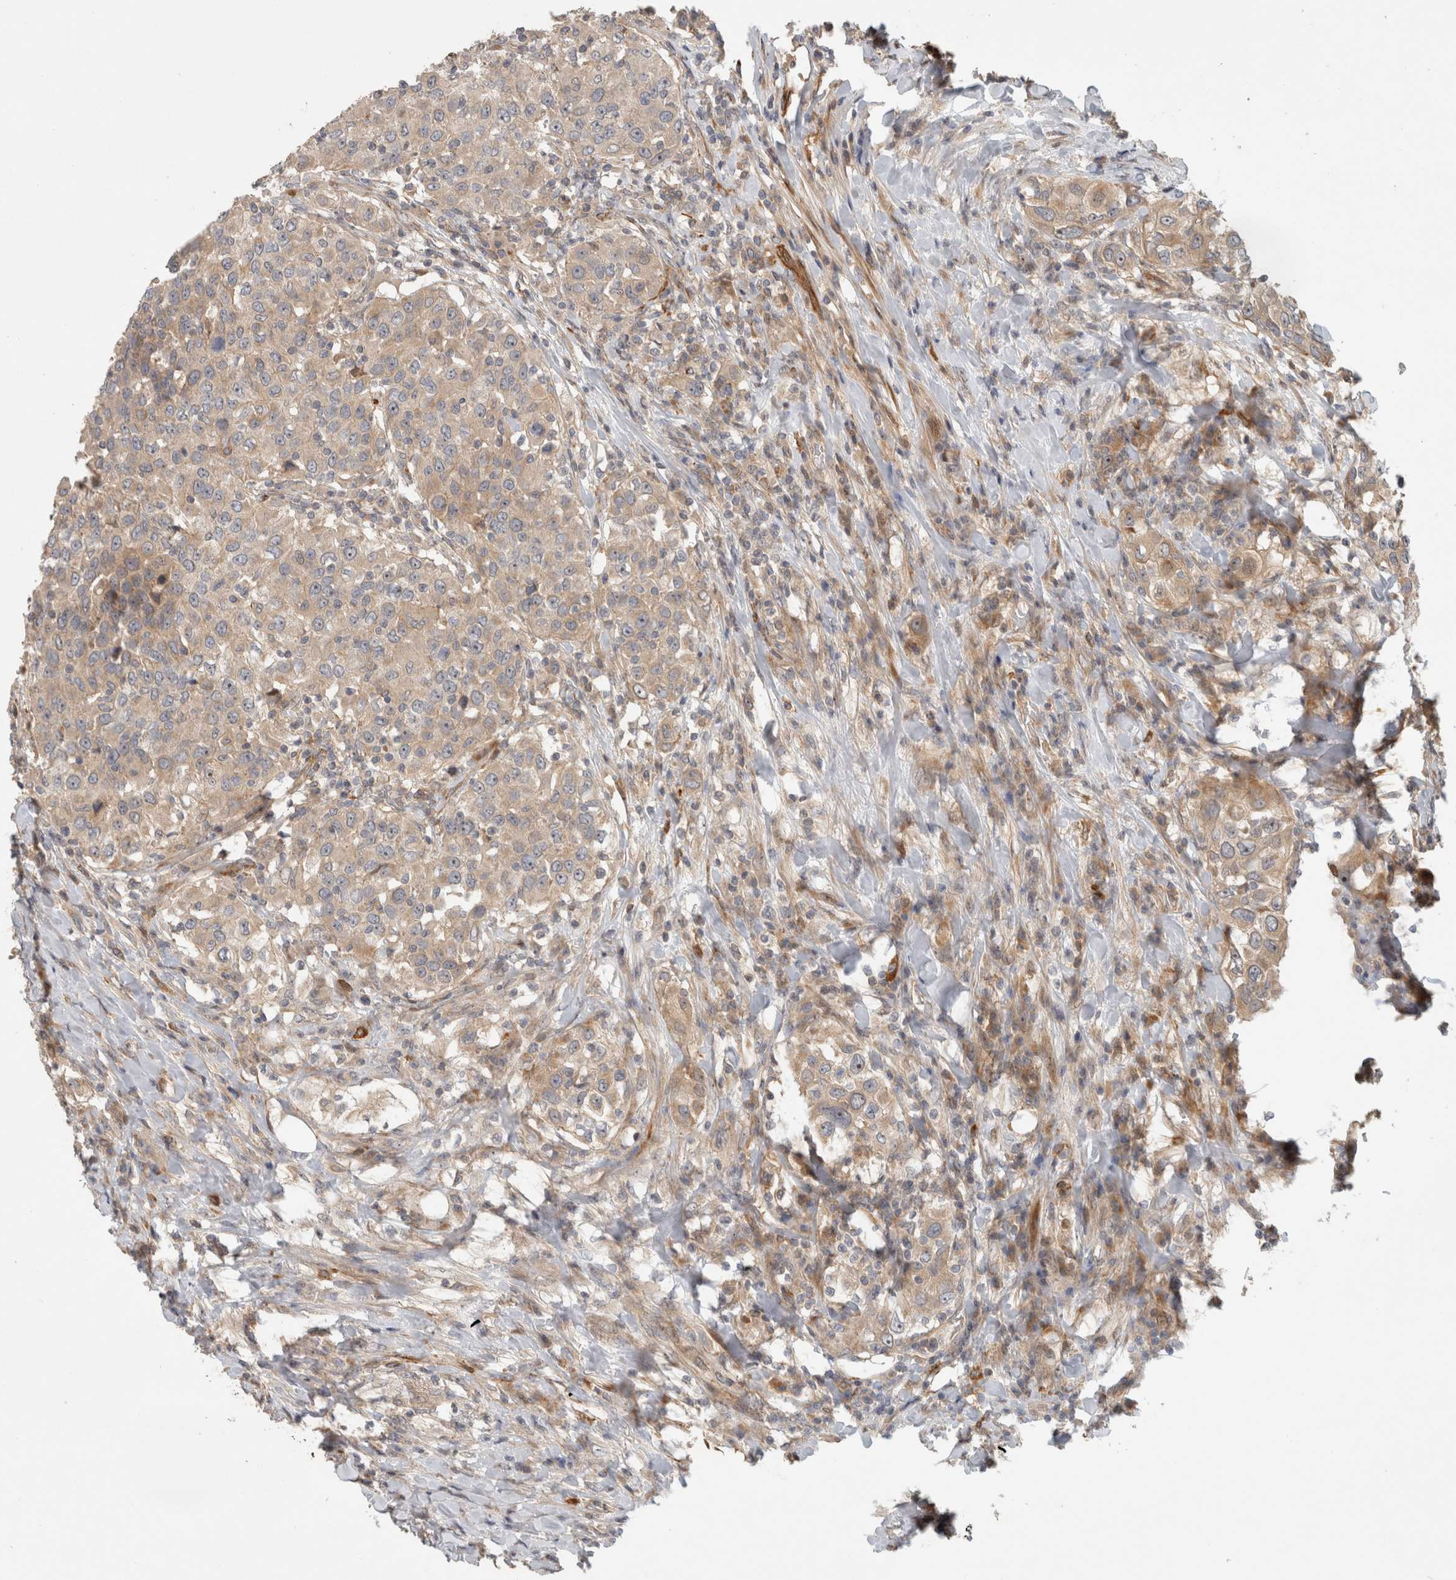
{"staining": {"intensity": "weak", "quantity": "<25%", "location": "cytoplasmic/membranous"}, "tissue": "urothelial cancer", "cell_type": "Tumor cells", "image_type": "cancer", "snomed": [{"axis": "morphology", "description": "Urothelial carcinoma, High grade"}, {"axis": "topography", "description": "Urinary bladder"}], "caption": "The photomicrograph displays no staining of tumor cells in high-grade urothelial carcinoma. (DAB immunohistochemistry (IHC) with hematoxylin counter stain).", "gene": "SIPA1L2", "patient": {"sex": "female", "age": 80}}